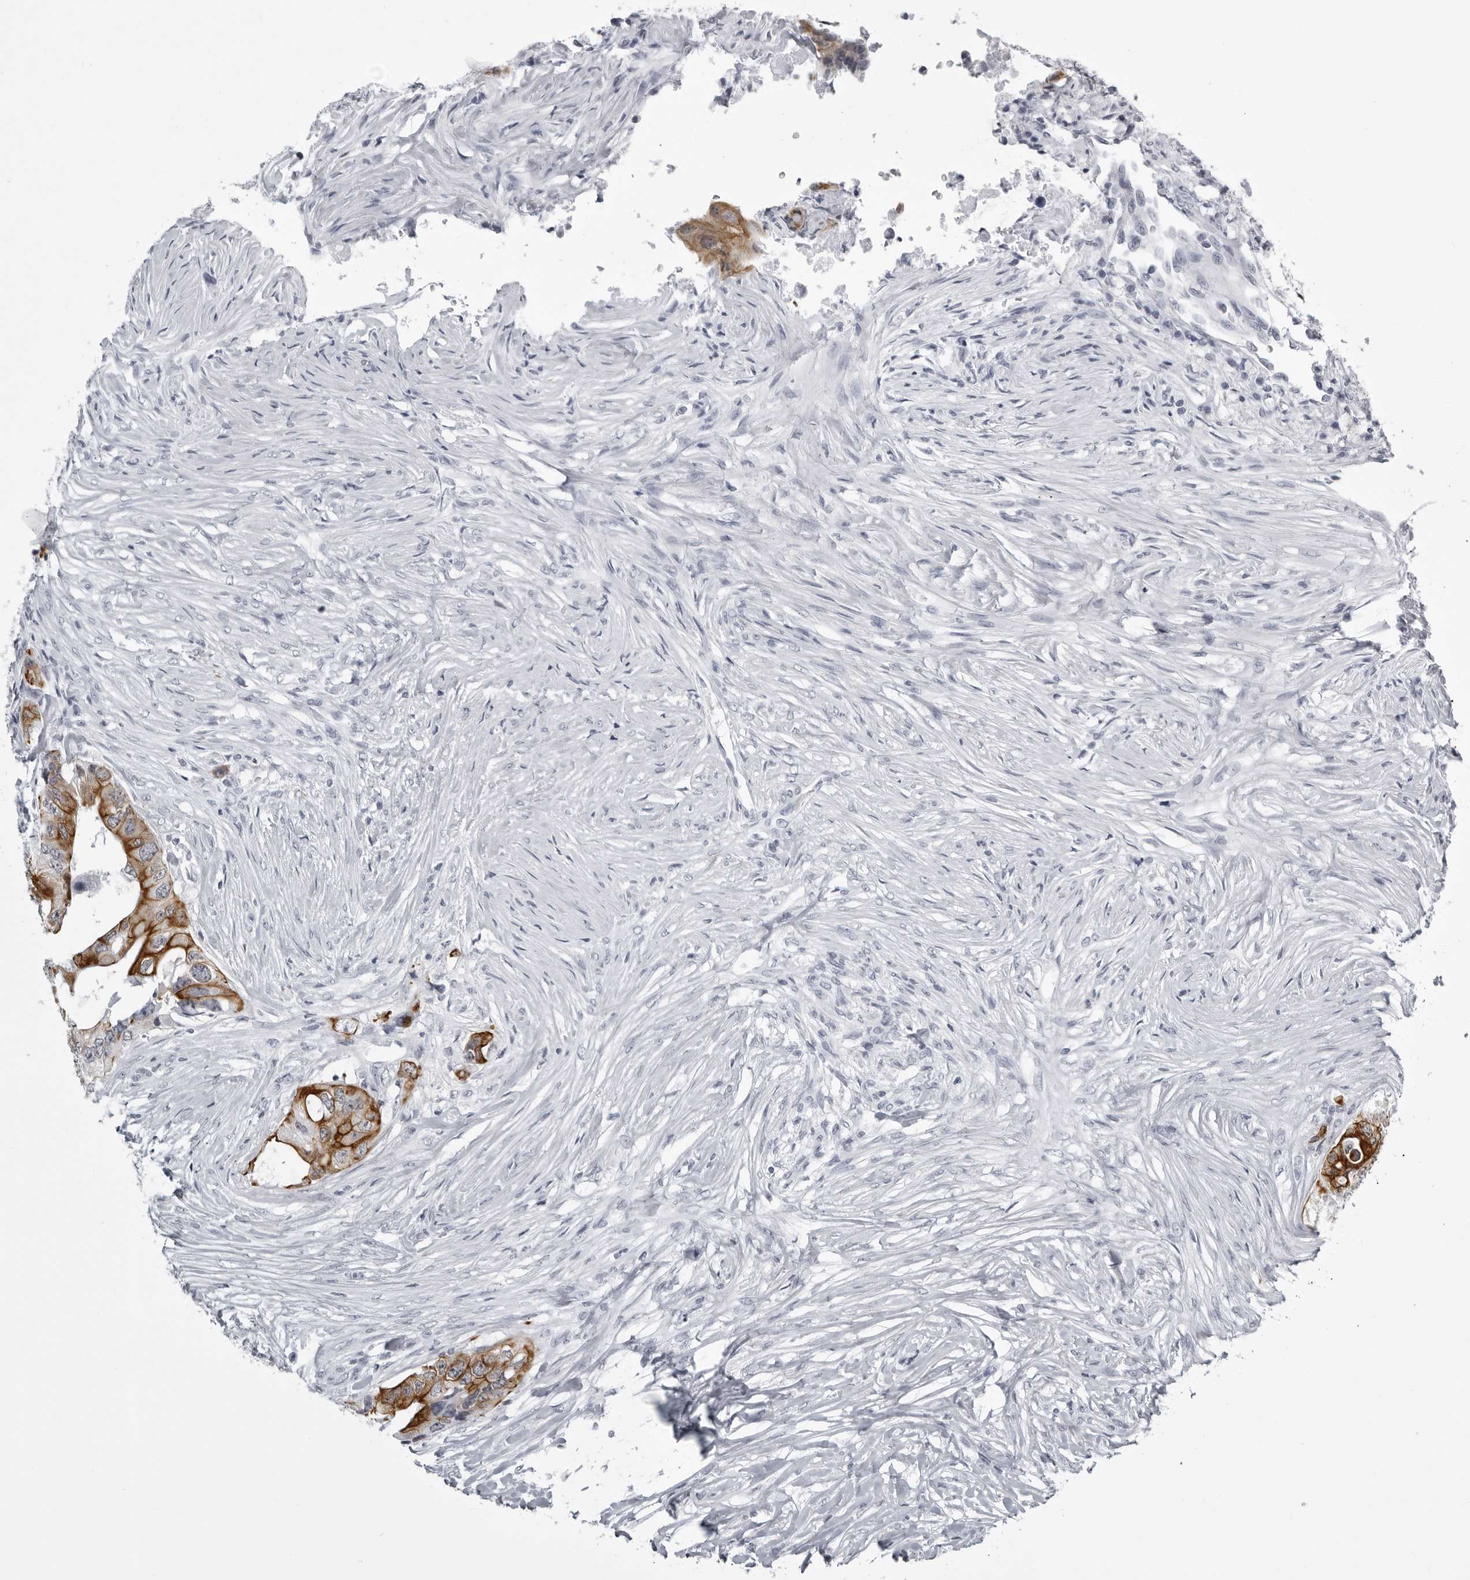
{"staining": {"intensity": "moderate", "quantity": ">75%", "location": "cytoplasmic/membranous"}, "tissue": "colorectal cancer", "cell_type": "Tumor cells", "image_type": "cancer", "snomed": [{"axis": "morphology", "description": "Adenocarcinoma, NOS"}, {"axis": "topography", "description": "Colon"}], "caption": "Adenocarcinoma (colorectal) stained with a brown dye demonstrates moderate cytoplasmic/membranous positive staining in approximately >75% of tumor cells.", "gene": "UROD", "patient": {"sex": "male", "age": 71}}